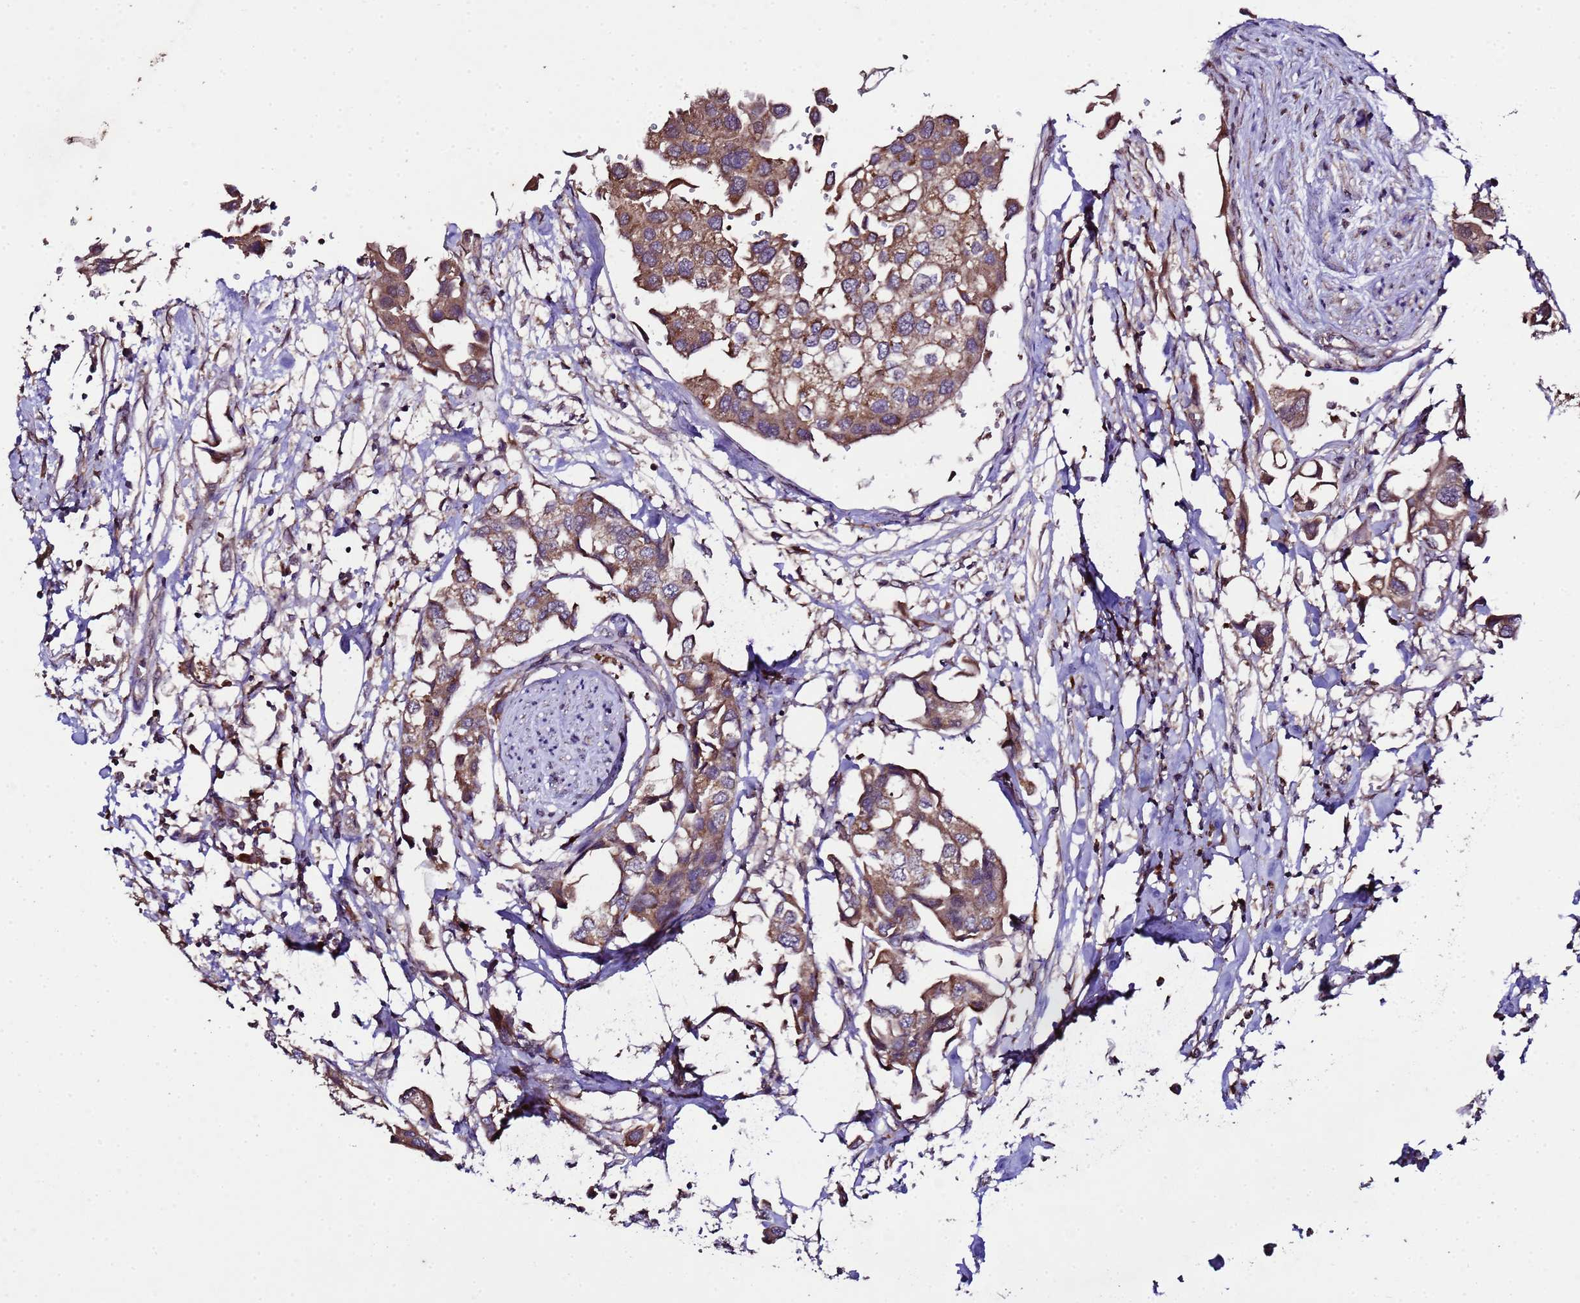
{"staining": {"intensity": "moderate", "quantity": ">75%", "location": "cytoplasmic/membranous"}, "tissue": "urothelial cancer", "cell_type": "Tumor cells", "image_type": "cancer", "snomed": [{"axis": "morphology", "description": "Urothelial carcinoma, High grade"}, {"axis": "topography", "description": "Urinary bladder"}], "caption": "Brown immunohistochemical staining in urothelial cancer reveals moderate cytoplasmic/membranous positivity in approximately >75% of tumor cells.", "gene": "HSPBAP1", "patient": {"sex": "male", "age": 64}}